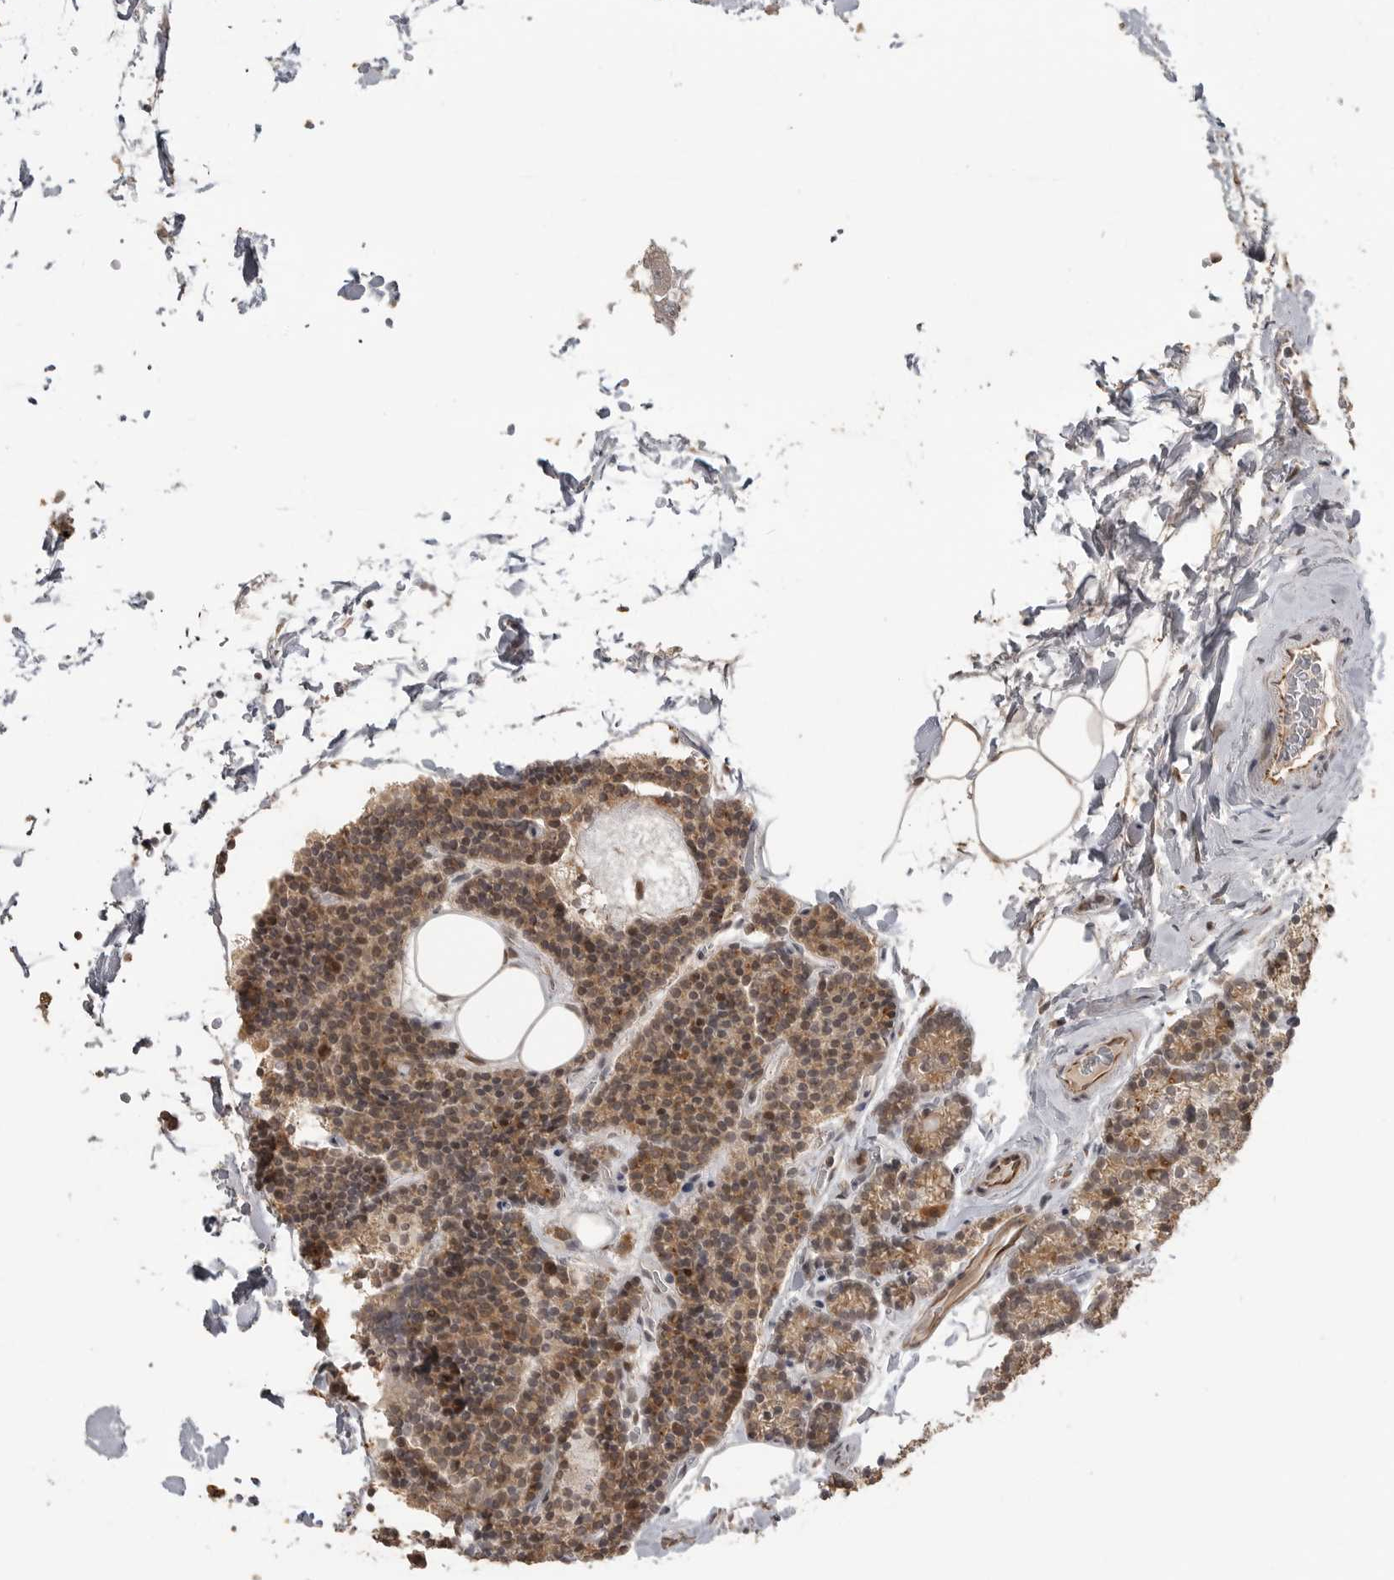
{"staining": {"intensity": "moderate", "quantity": ">75%", "location": "cytoplasmic/membranous"}, "tissue": "parathyroid gland", "cell_type": "Glandular cells", "image_type": "normal", "snomed": [{"axis": "morphology", "description": "Normal tissue, NOS"}, {"axis": "topography", "description": "Parathyroid gland"}], "caption": "Protein staining of unremarkable parathyroid gland shows moderate cytoplasmic/membranous staining in approximately >75% of glandular cells.", "gene": "SMG8", "patient": {"sex": "male", "age": 42}}